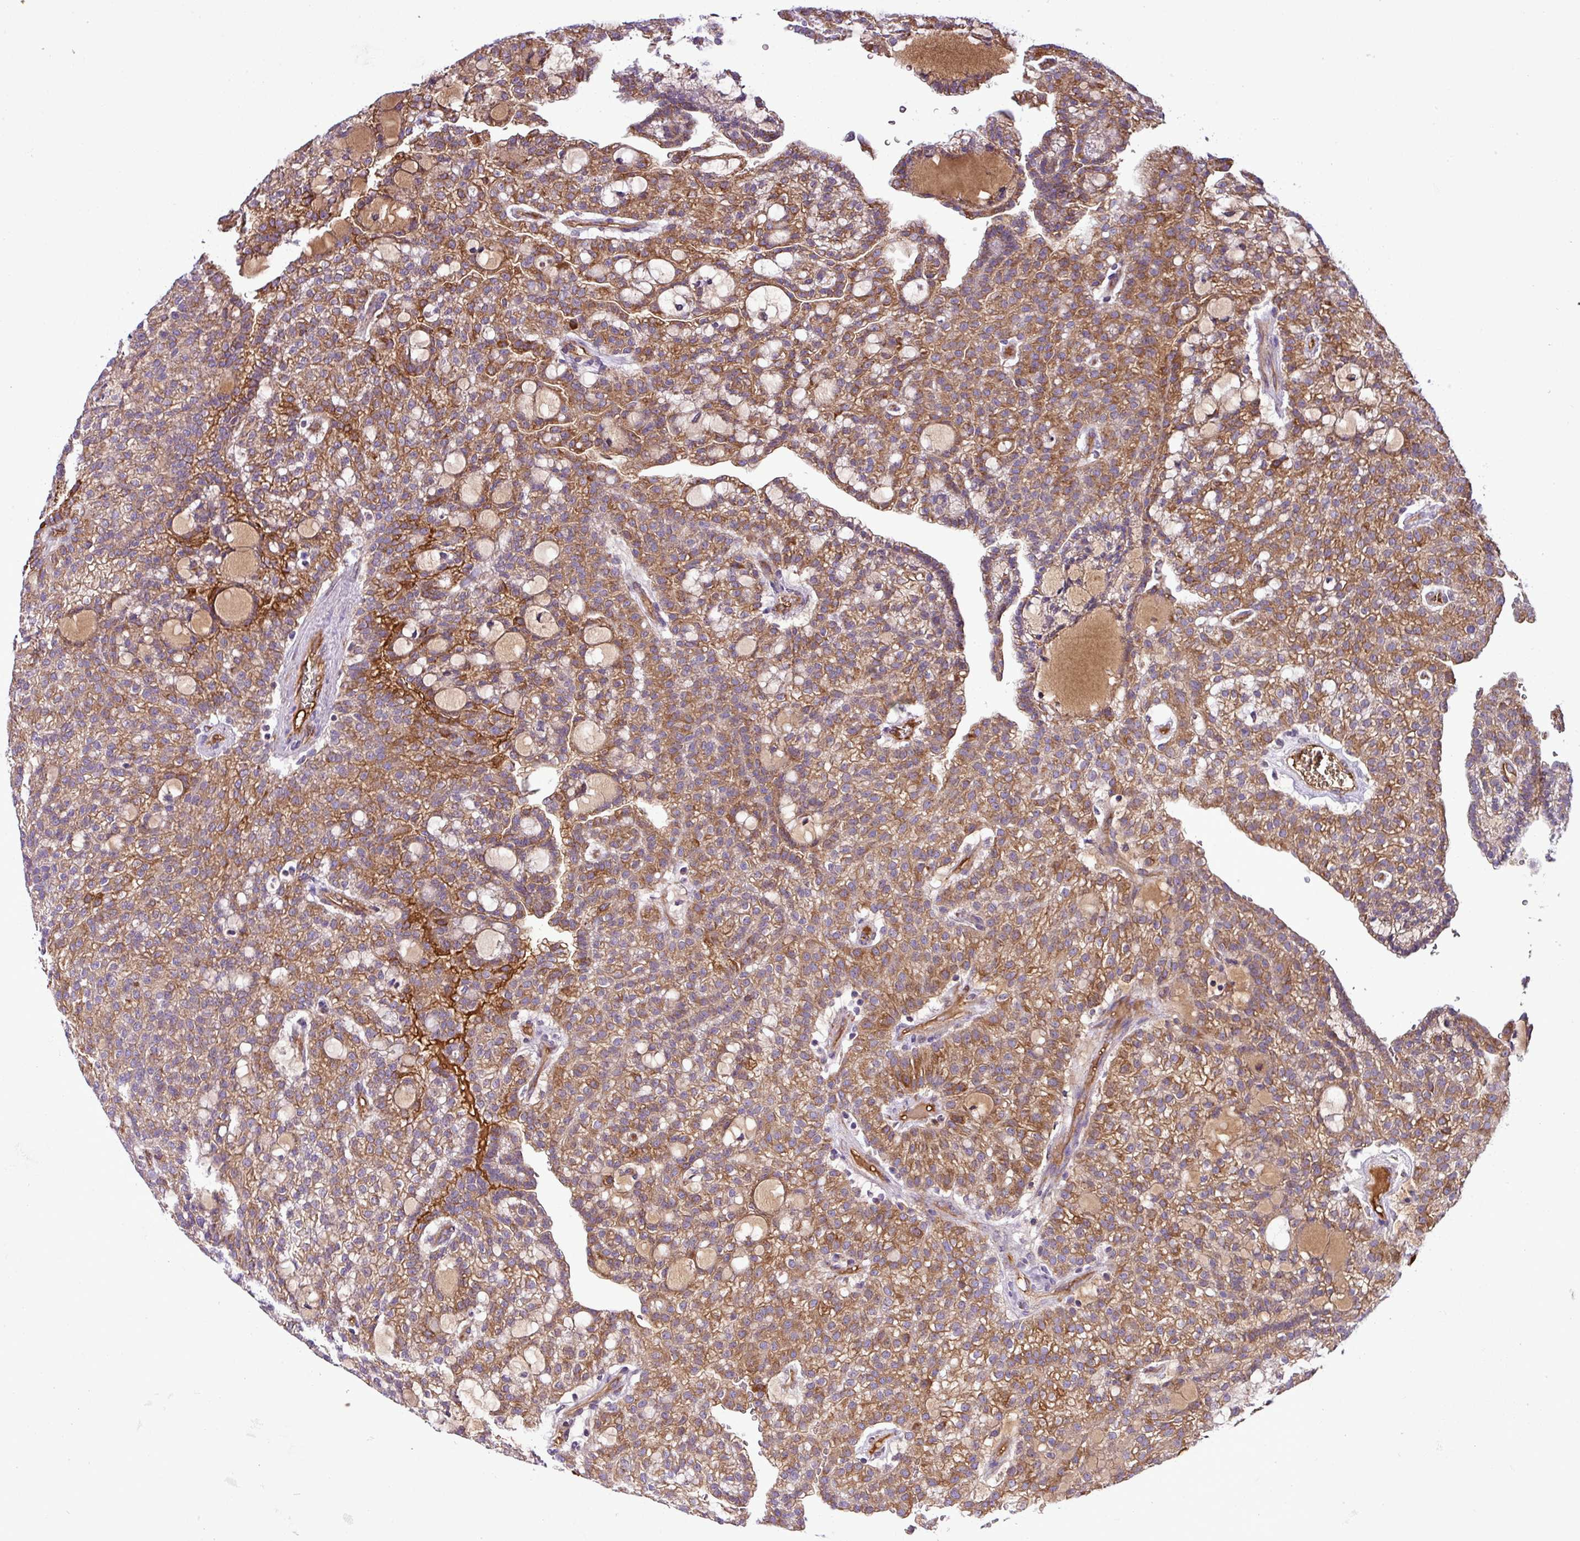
{"staining": {"intensity": "moderate", "quantity": ">75%", "location": "cytoplasmic/membranous"}, "tissue": "renal cancer", "cell_type": "Tumor cells", "image_type": "cancer", "snomed": [{"axis": "morphology", "description": "Adenocarcinoma, NOS"}, {"axis": "topography", "description": "Kidney"}], "caption": "Renal cancer stained with a brown dye demonstrates moderate cytoplasmic/membranous positive staining in approximately >75% of tumor cells.", "gene": "CWH43", "patient": {"sex": "male", "age": 63}}